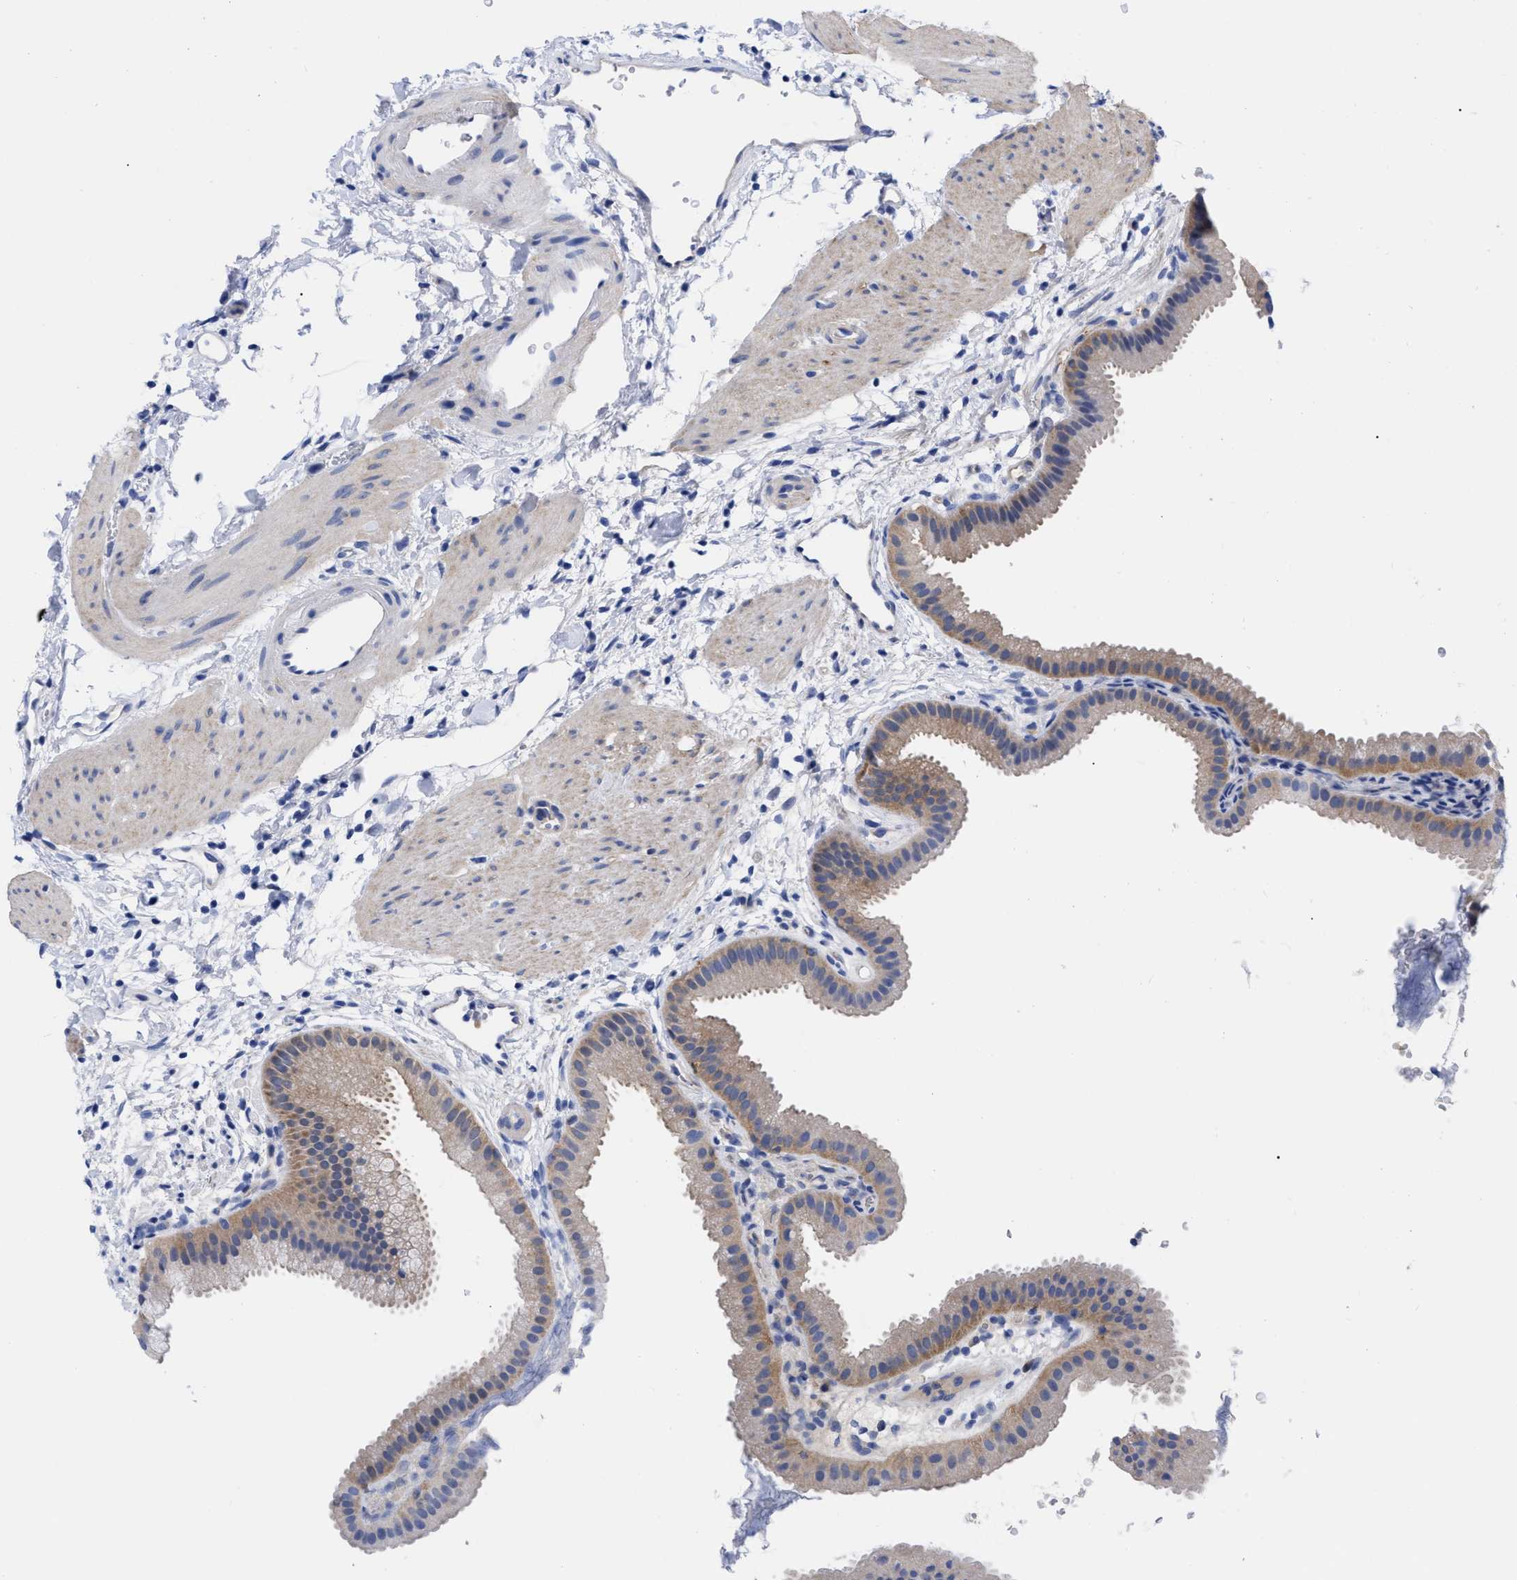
{"staining": {"intensity": "moderate", "quantity": ">75%", "location": "cytoplasmic/membranous"}, "tissue": "gallbladder", "cell_type": "Glandular cells", "image_type": "normal", "snomed": [{"axis": "morphology", "description": "Normal tissue, NOS"}, {"axis": "topography", "description": "Gallbladder"}], "caption": "Immunohistochemistry (DAB (3,3'-diaminobenzidine)) staining of benign gallbladder exhibits moderate cytoplasmic/membranous protein expression in approximately >75% of glandular cells.", "gene": "RBKS", "patient": {"sex": "female", "age": 64}}